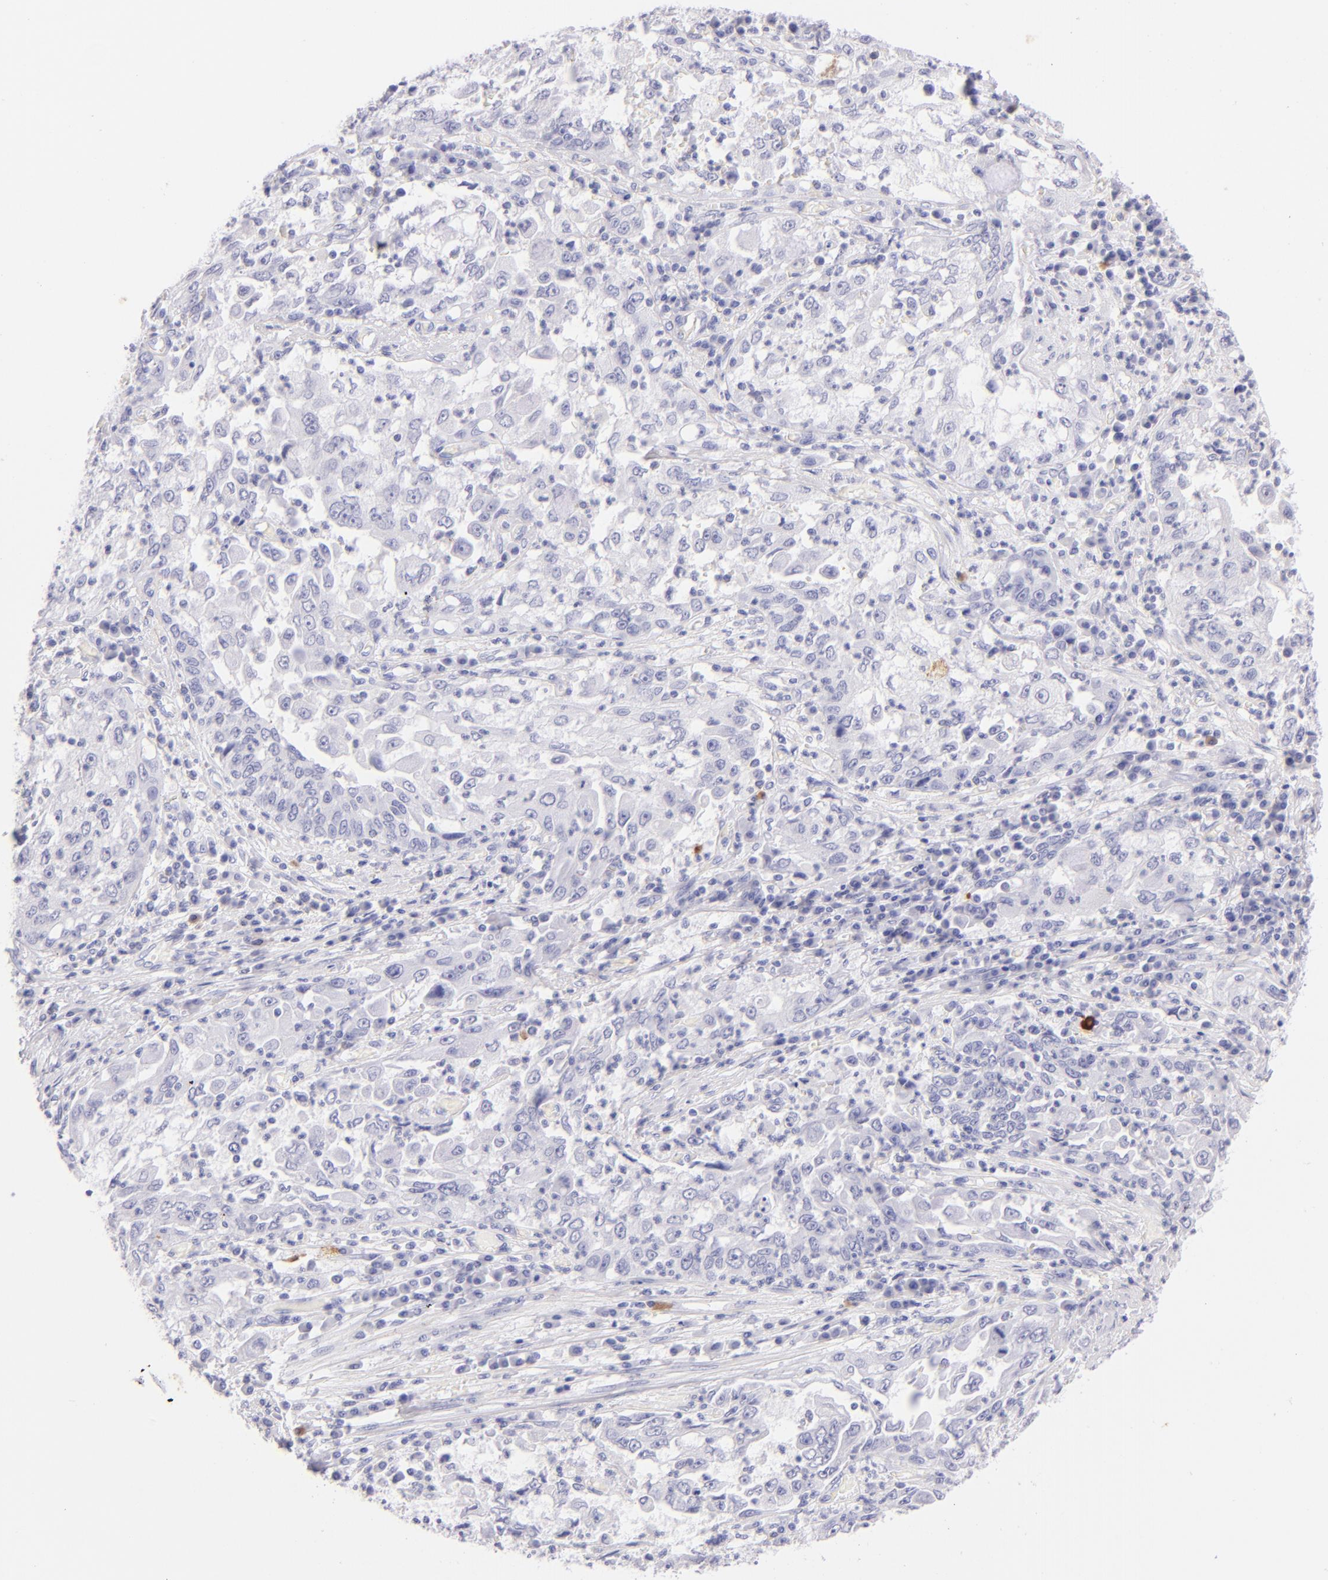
{"staining": {"intensity": "negative", "quantity": "none", "location": "none"}, "tissue": "cervical cancer", "cell_type": "Tumor cells", "image_type": "cancer", "snomed": [{"axis": "morphology", "description": "Squamous cell carcinoma, NOS"}, {"axis": "topography", "description": "Cervix"}], "caption": "High magnification brightfield microscopy of cervical squamous cell carcinoma stained with DAB (3,3'-diaminobenzidine) (brown) and counterstained with hematoxylin (blue): tumor cells show no significant staining.", "gene": "SDC1", "patient": {"sex": "female", "age": 36}}